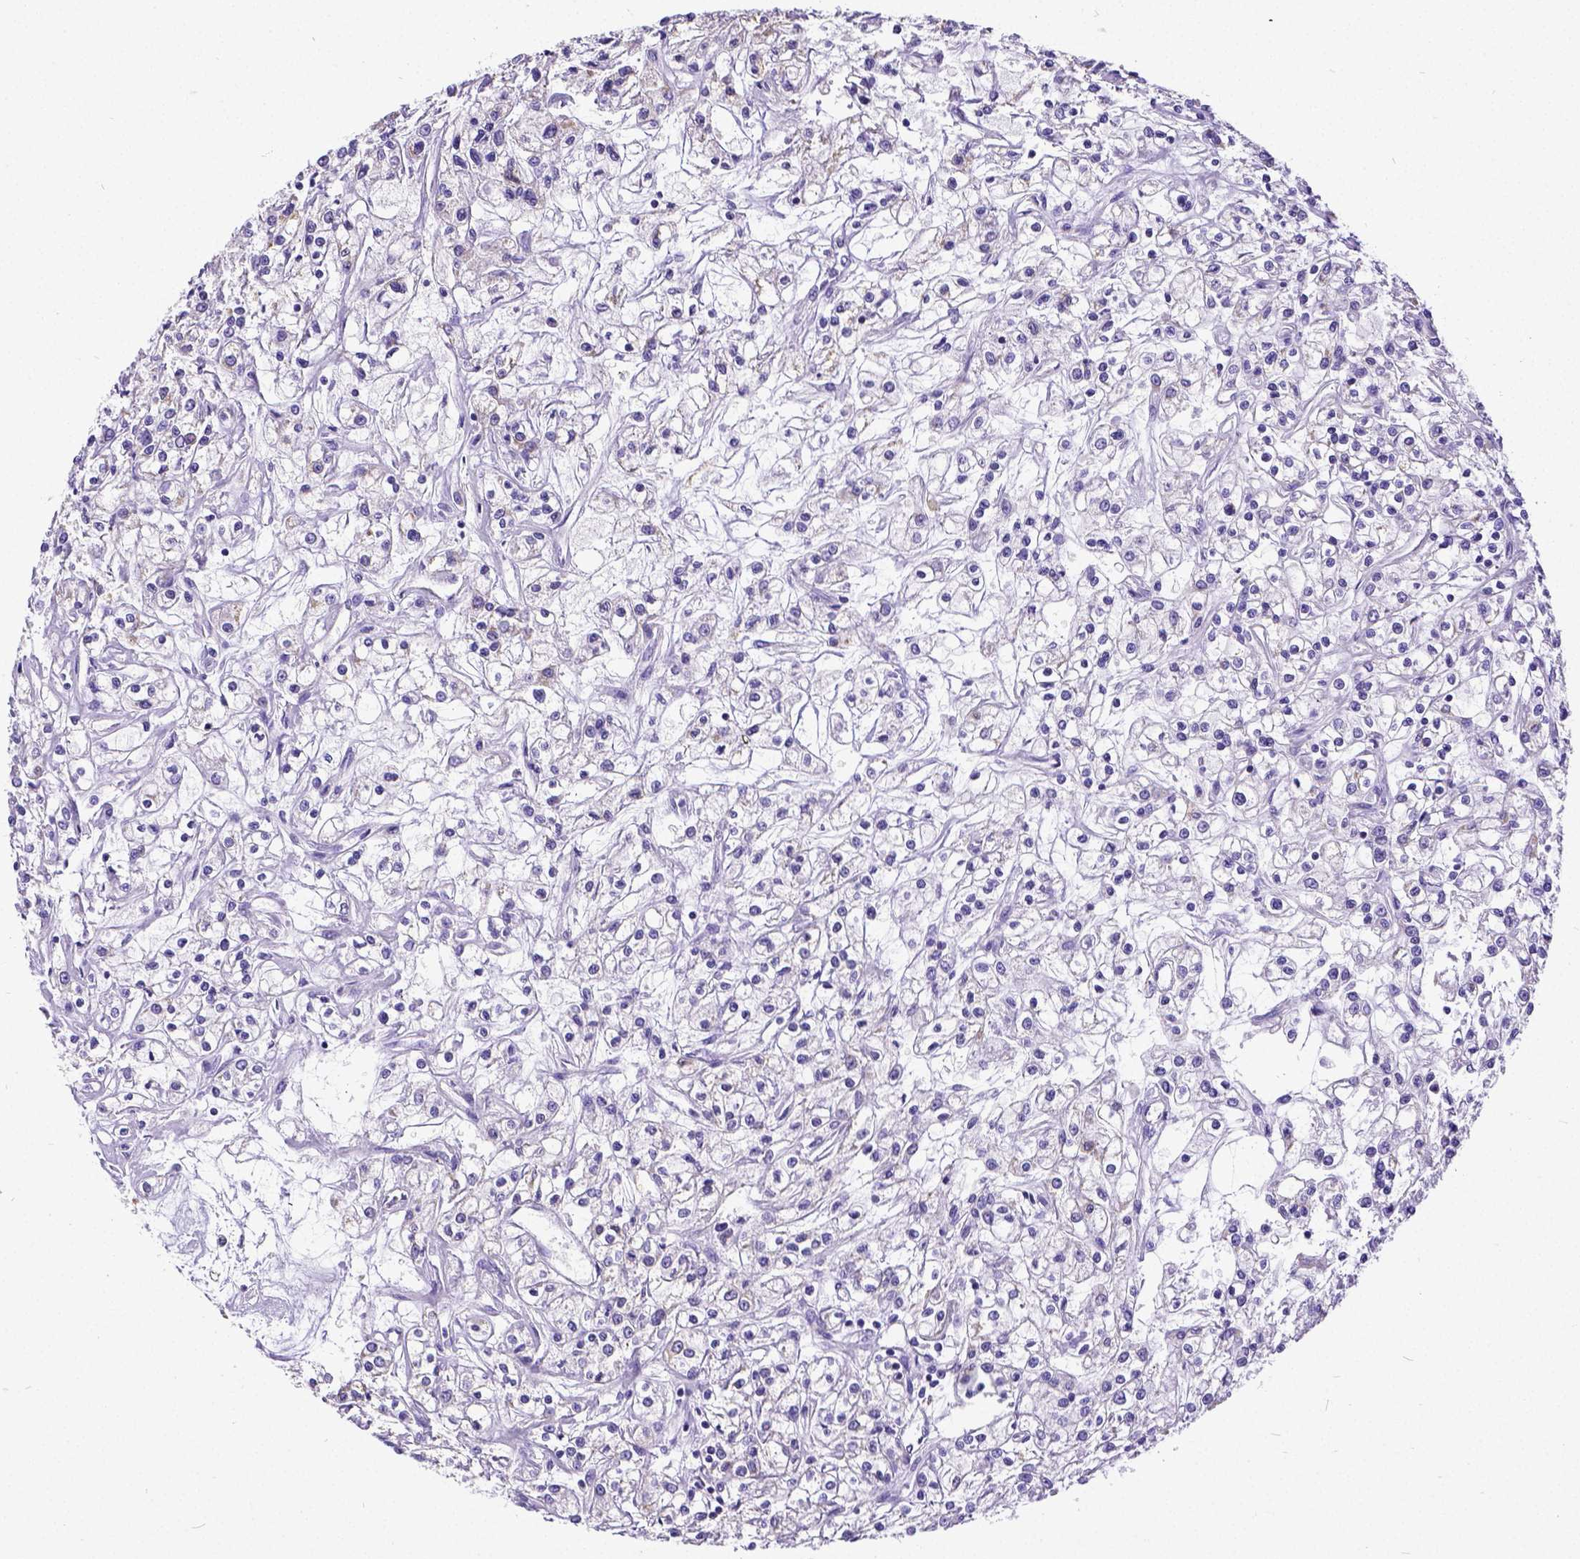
{"staining": {"intensity": "negative", "quantity": "none", "location": "none"}, "tissue": "renal cancer", "cell_type": "Tumor cells", "image_type": "cancer", "snomed": [{"axis": "morphology", "description": "Adenocarcinoma, NOS"}, {"axis": "topography", "description": "Kidney"}], "caption": "Photomicrograph shows no significant protein expression in tumor cells of adenocarcinoma (renal).", "gene": "SATB2", "patient": {"sex": "female", "age": 59}}